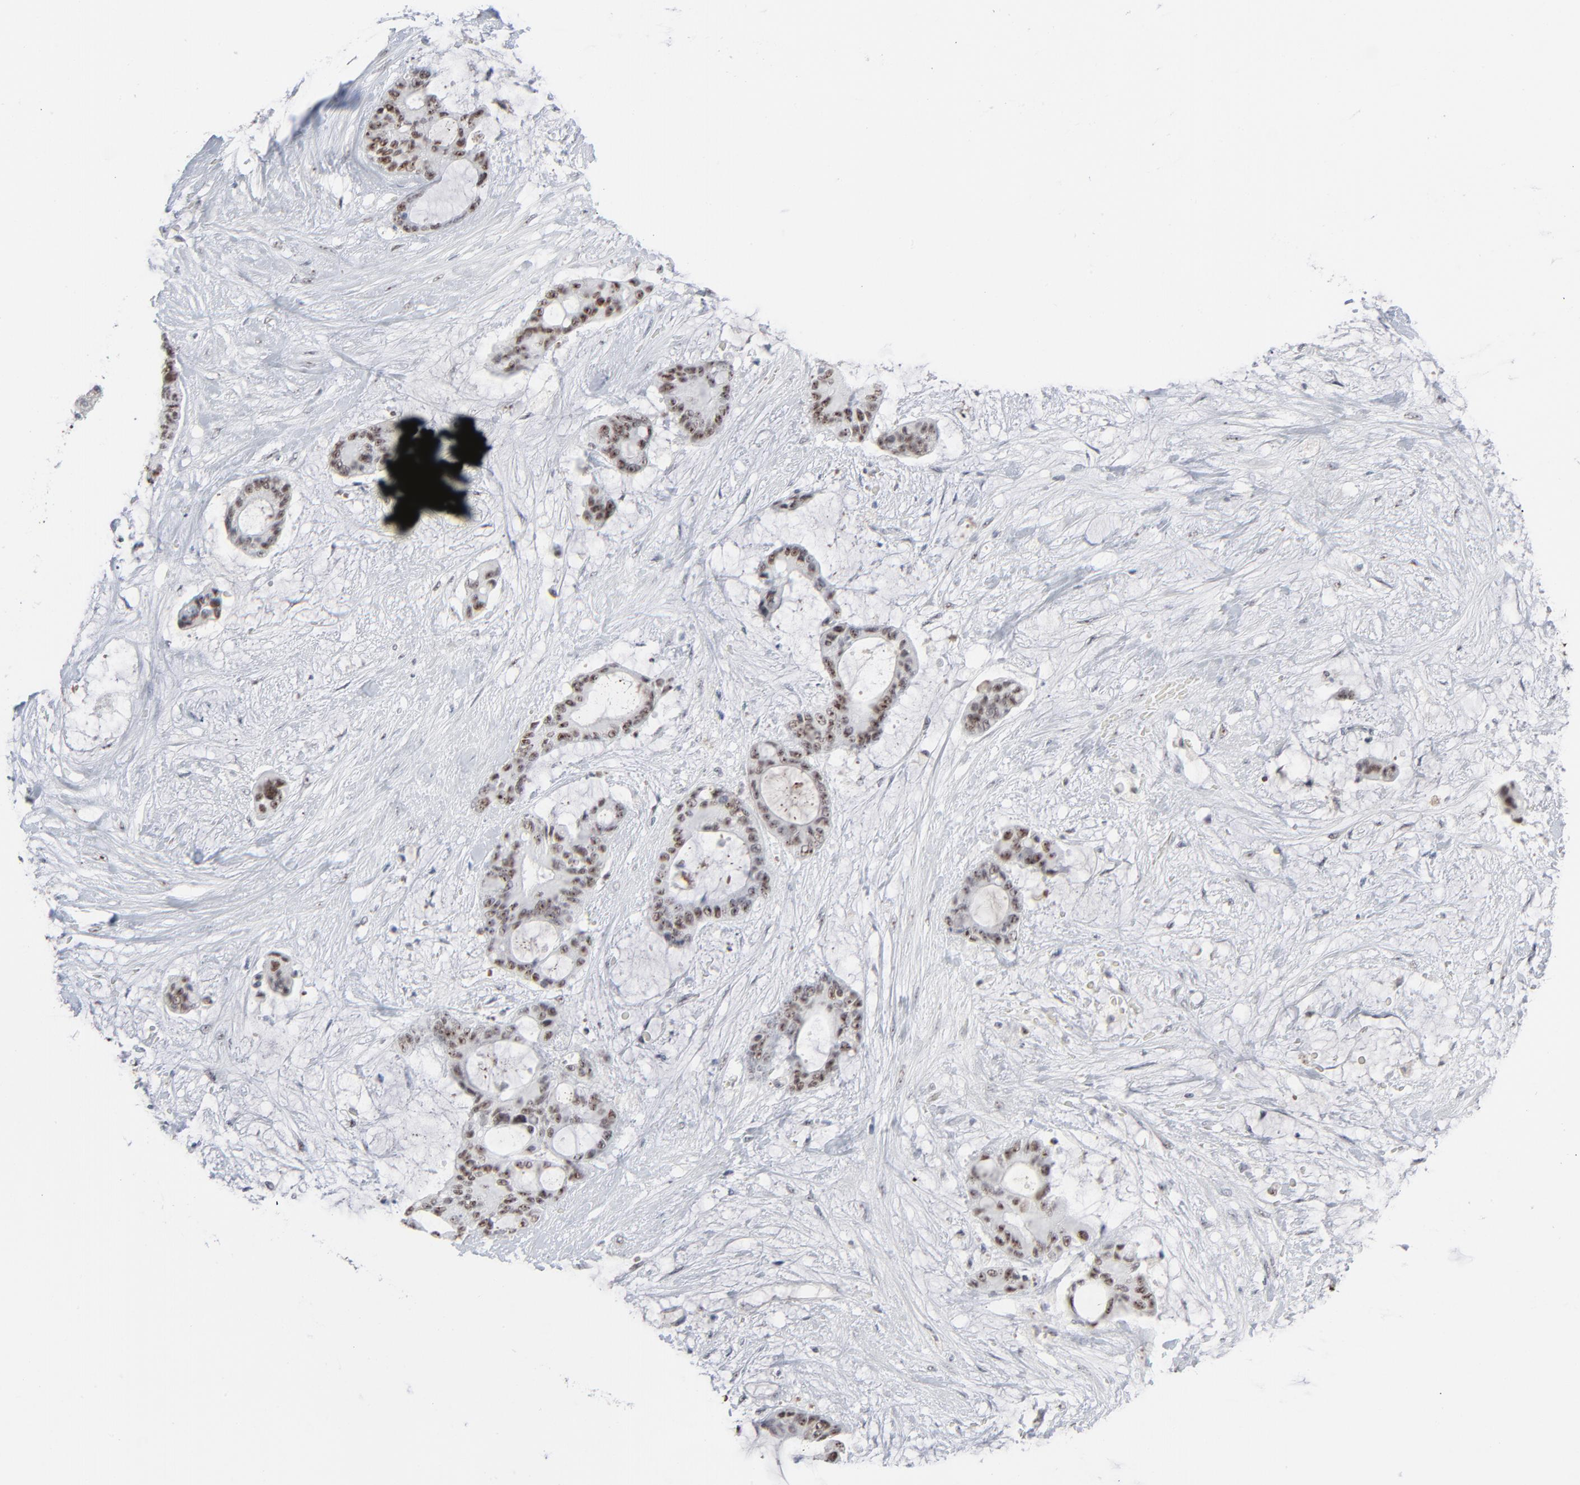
{"staining": {"intensity": "weak", "quantity": ">75%", "location": "nuclear"}, "tissue": "liver cancer", "cell_type": "Tumor cells", "image_type": "cancer", "snomed": [{"axis": "morphology", "description": "Cholangiocarcinoma"}, {"axis": "topography", "description": "Liver"}], "caption": "Brown immunohistochemical staining in liver cancer (cholangiocarcinoma) demonstrates weak nuclear staining in about >75% of tumor cells.", "gene": "MPHOSPH6", "patient": {"sex": "female", "age": 73}}